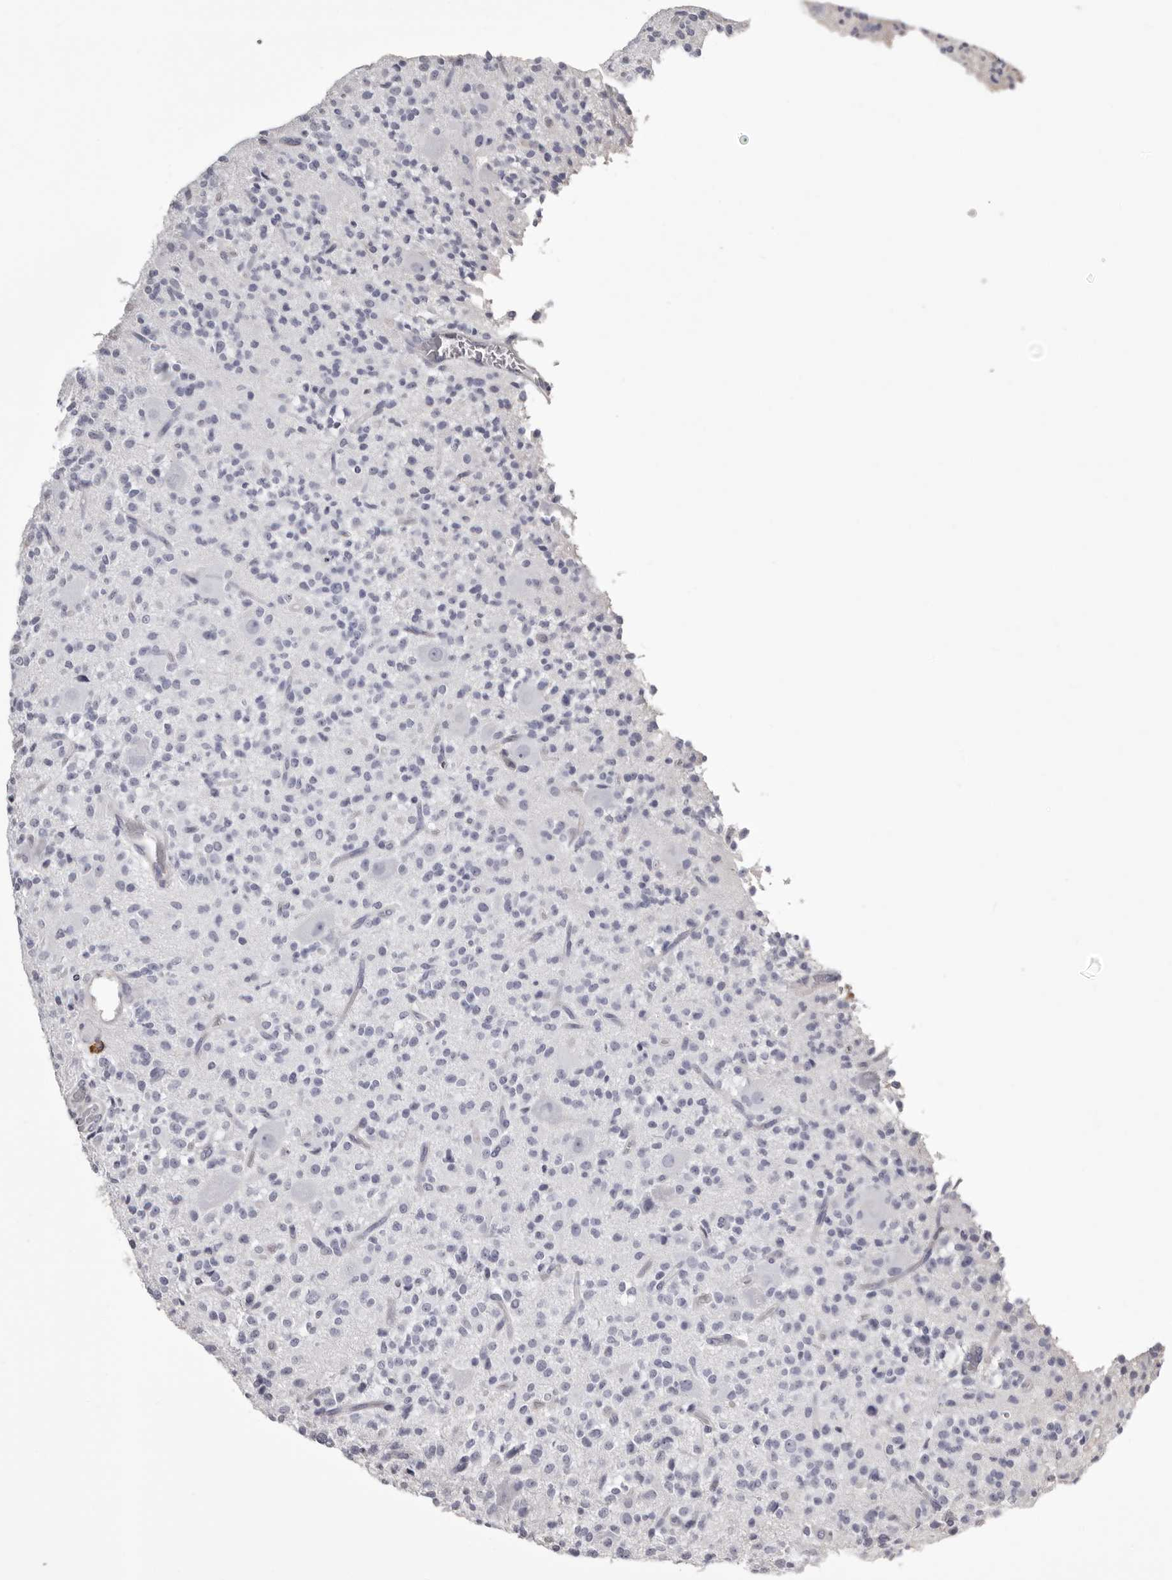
{"staining": {"intensity": "negative", "quantity": "none", "location": "none"}, "tissue": "glioma", "cell_type": "Tumor cells", "image_type": "cancer", "snomed": [{"axis": "morphology", "description": "Glioma, malignant, High grade"}, {"axis": "topography", "description": "Brain"}], "caption": "DAB immunohistochemical staining of human high-grade glioma (malignant) displays no significant positivity in tumor cells. Nuclei are stained in blue.", "gene": "LAD1", "patient": {"sex": "male", "age": 34}}